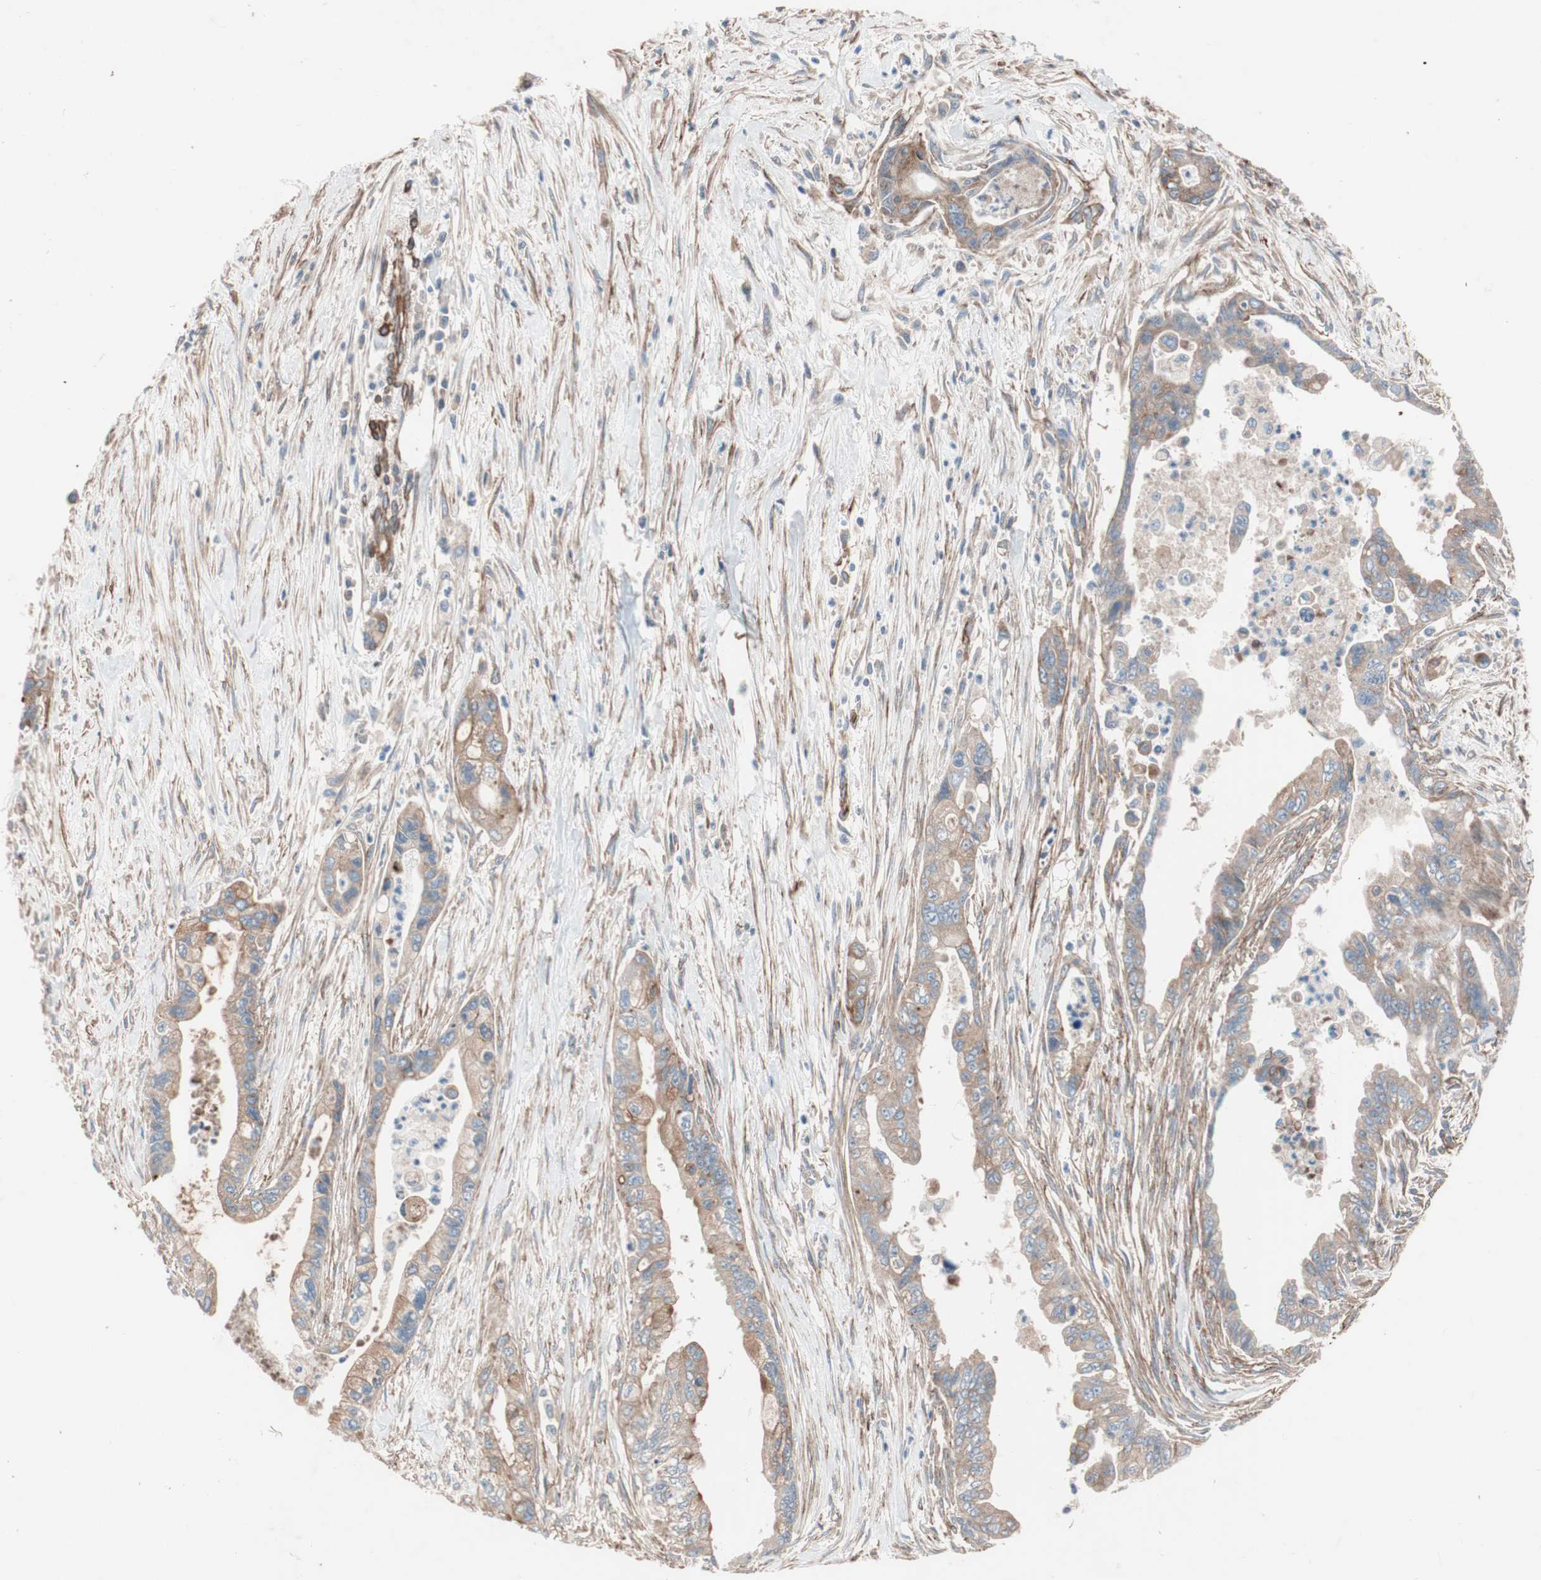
{"staining": {"intensity": "moderate", "quantity": "25%-75%", "location": "cytoplasmic/membranous"}, "tissue": "pancreatic cancer", "cell_type": "Tumor cells", "image_type": "cancer", "snomed": [{"axis": "morphology", "description": "Adenocarcinoma, NOS"}, {"axis": "topography", "description": "Pancreas"}], "caption": "Immunohistochemical staining of pancreatic adenocarcinoma reveals moderate cytoplasmic/membranous protein staining in about 25%-75% of tumor cells. (DAB (3,3'-diaminobenzidine) IHC with brightfield microscopy, high magnification).", "gene": "SPINT1", "patient": {"sex": "male", "age": 70}}